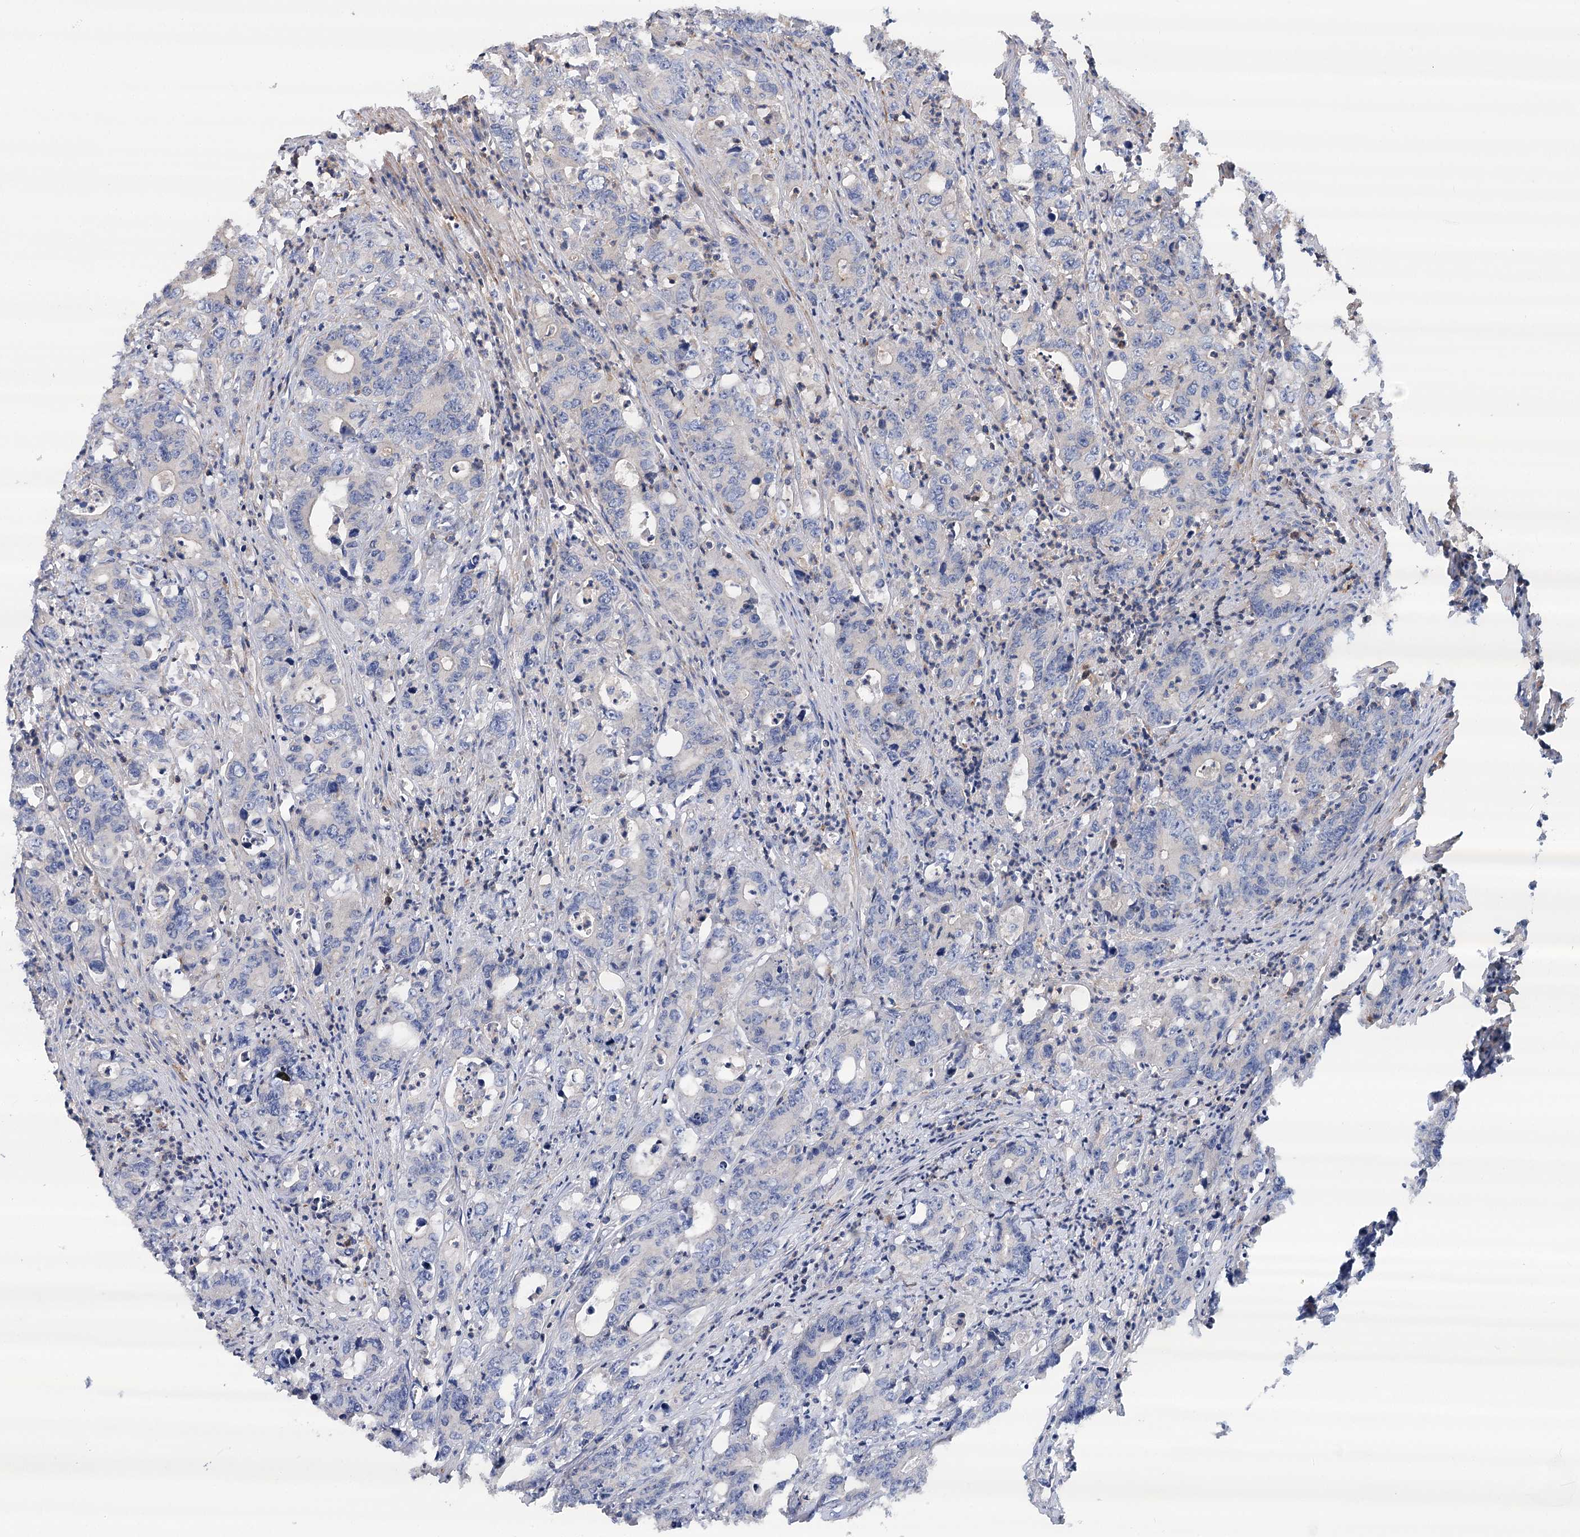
{"staining": {"intensity": "negative", "quantity": "none", "location": "none"}, "tissue": "colorectal cancer", "cell_type": "Tumor cells", "image_type": "cancer", "snomed": [{"axis": "morphology", "description": "Adenocarcinoma, NOS"}, {"axis": "topography", "description": "Colon"}], "caption": "Tumor cells are negative for protein expression in human colorectal cancer.", "gene": "LARP1B", "patient": {"sex": "female", "age": 75}}